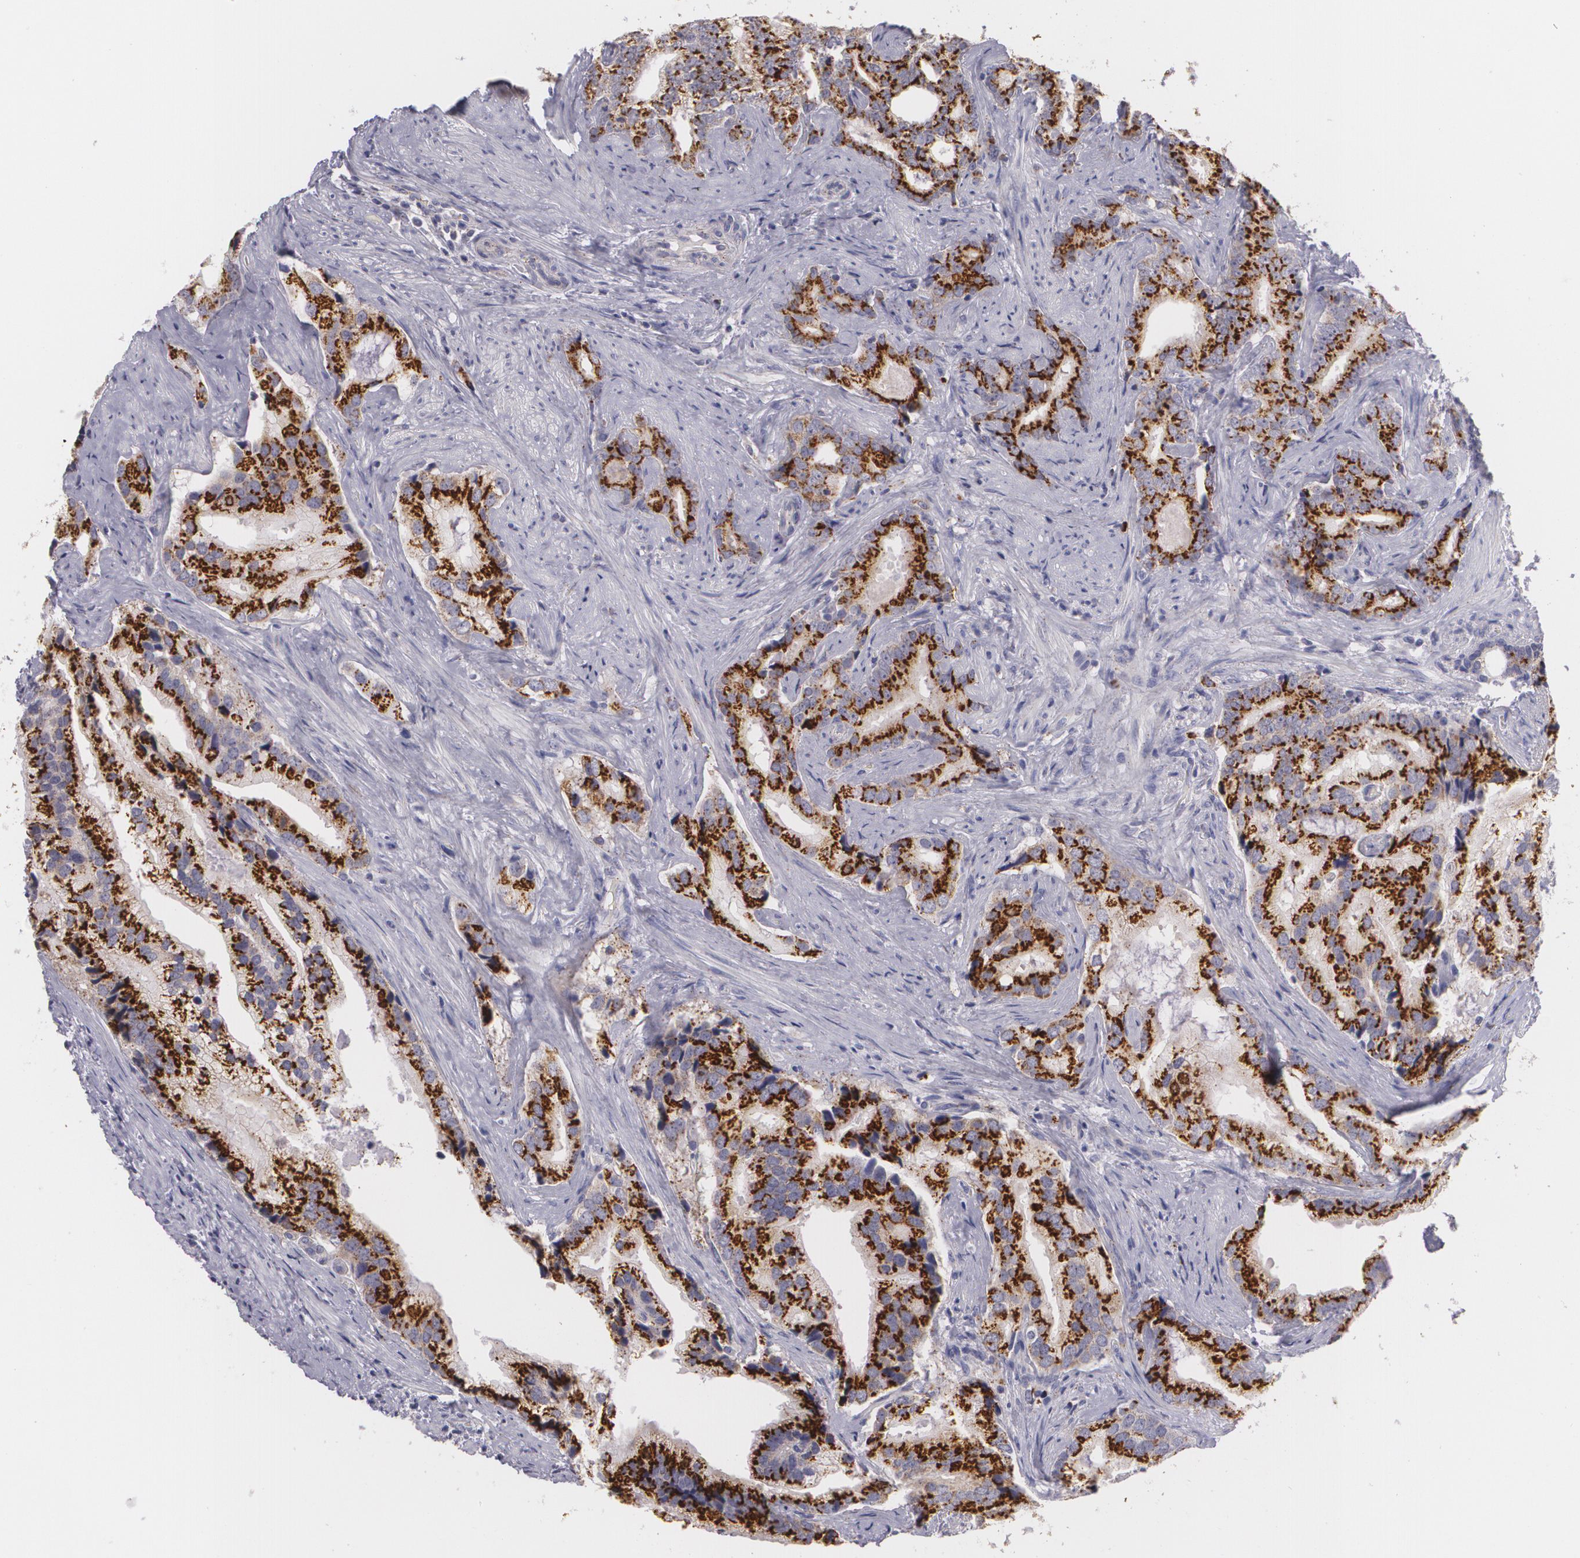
{"staining": {"intensity": "strong", "quantity": ">75%", "location": "cytoplasmic/membranous"}, "tissue": "prostate cancer", "cell_type": "Tumor cells", "image_type": "cancer", "snomed": [{"axis": "morphology", "description": "Adenocarcinoma, Low grade"}, {"axis": "topography", "description": "Prostate"}], "caption": "Adenocarcinoma (low-grade) (prostate) stained with a brown dye reveals strong cytoplasmic/membranous positive staining in about >75% of tumor cells.", "gene": "CILK1", "patient": {"sex": "male", "age": 71}}